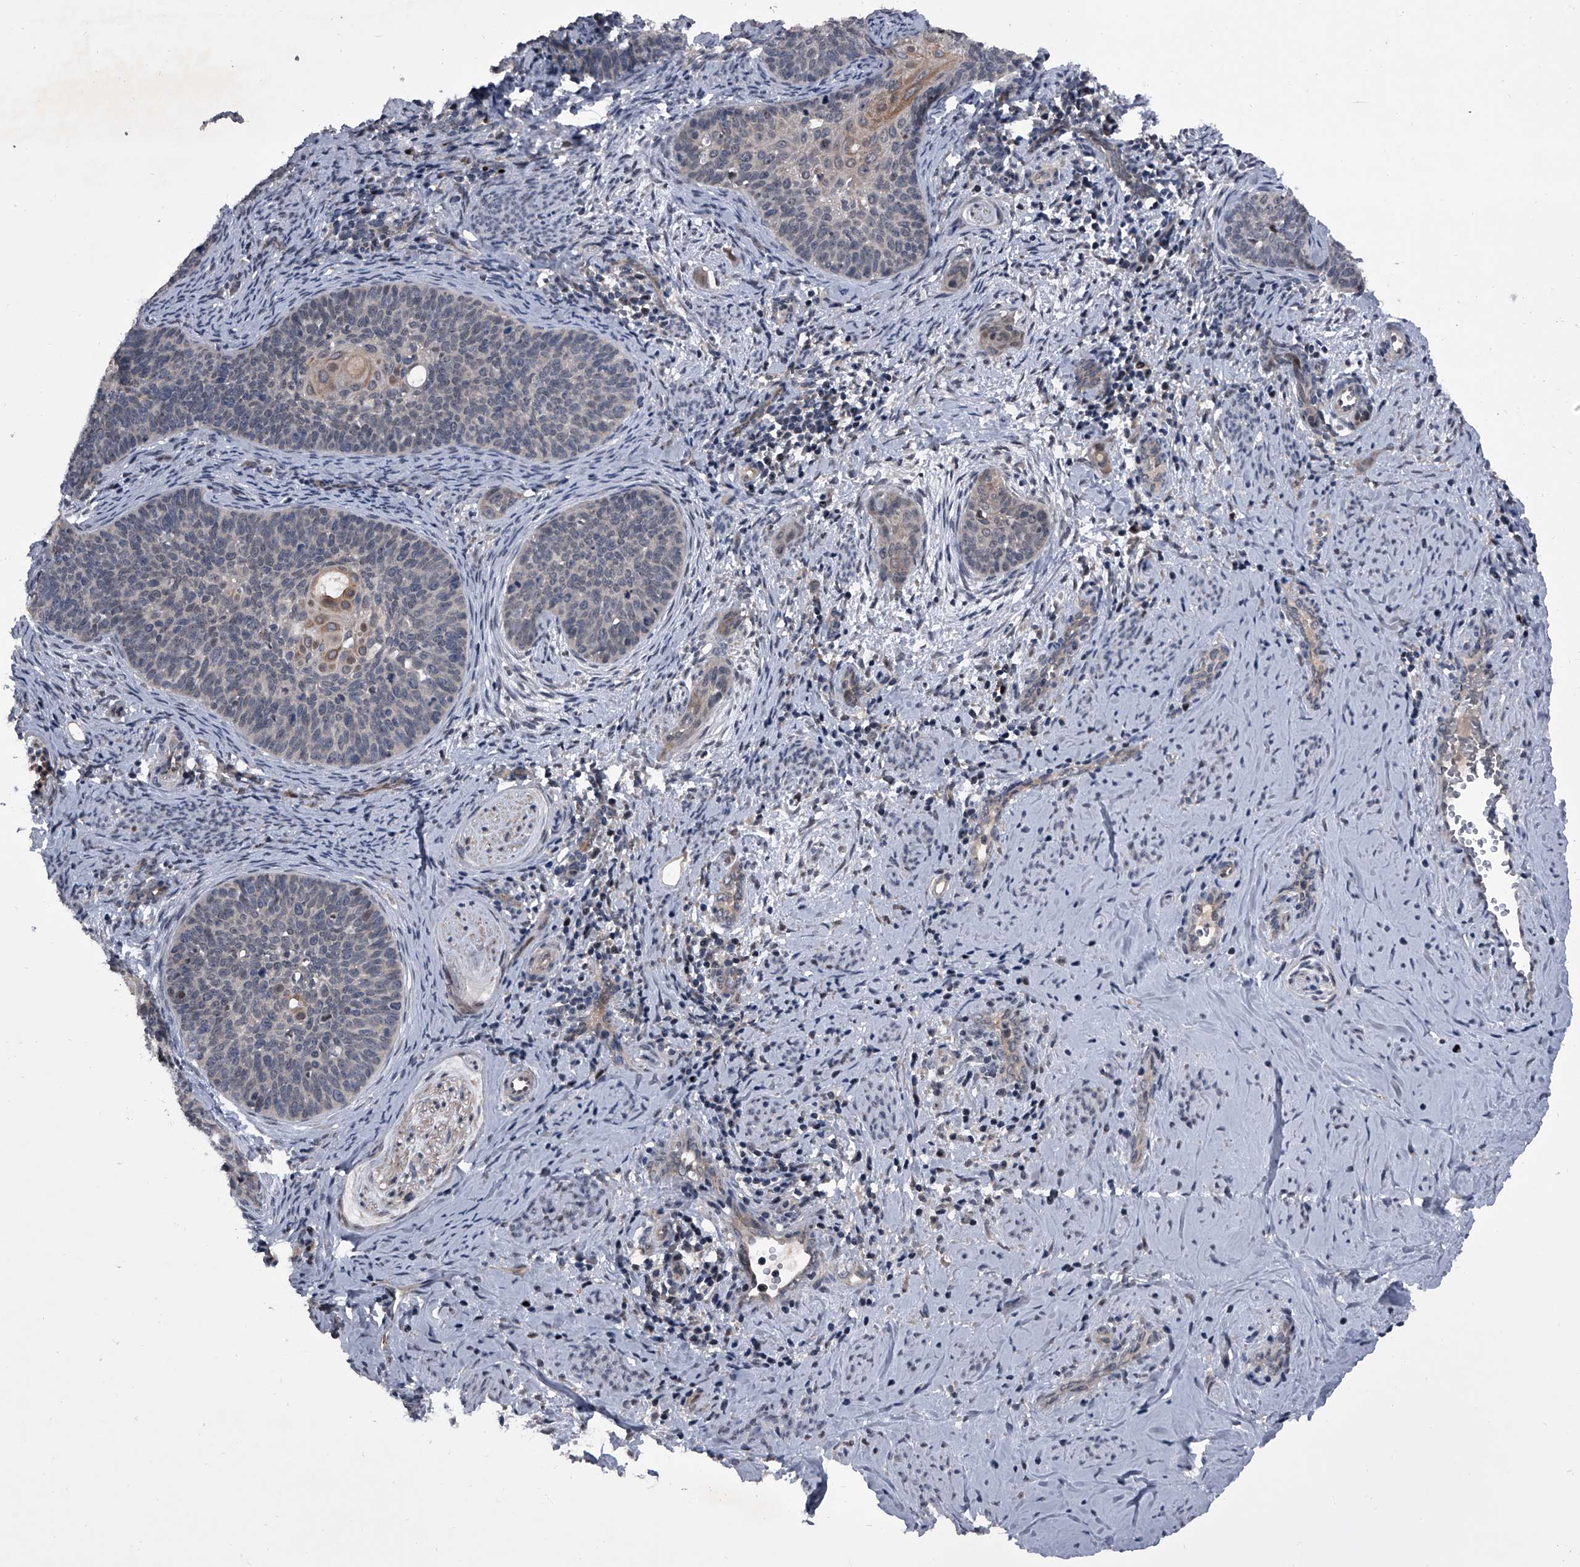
{"staining": {"intensity": "negative", "quantity": "none", "location": "none"}, "tissue": "cervical cancer", "cell_type": "Tumor cells", "image_type": "cancer", "snomed": [{"axis": "morphology", "description": "Squamous cell carcinoma, NOS"}, {"axis": "topography", "description": "Cervix"}], "caption": "Protein analysis of cervical squamous cell carcinoma shows no significant positivity in tumor cells.", "gene": "ELK4", "patient": {"sex": "female", "age": 33}}